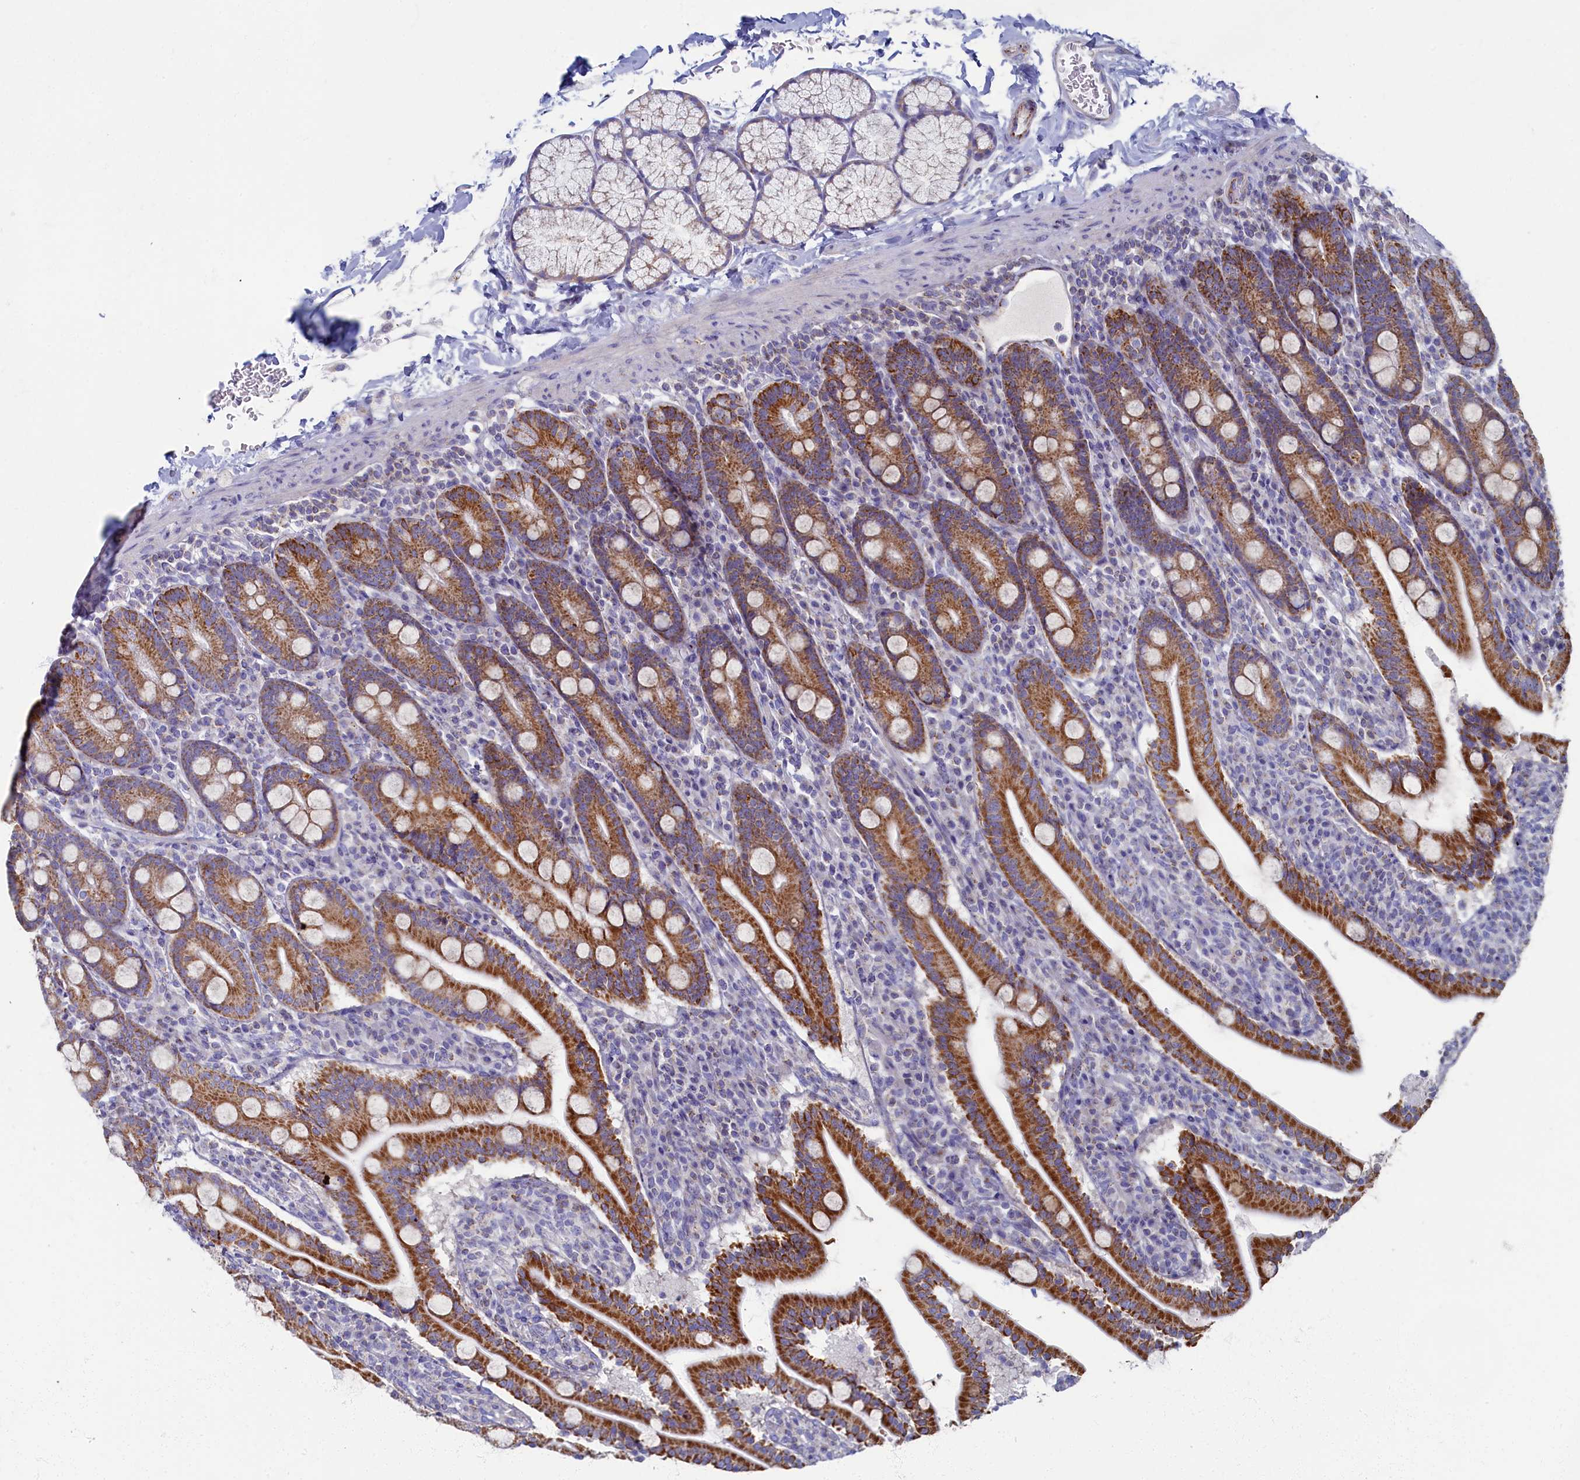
{"staining": {"intensity": "strong", "quantity": ">75%", "location": "cytoplasmic/membranous"}, "tissue": "duodenum", "cell_type": "Glandular cells", "image_type": "normal", "snomed": [{"axis": "morphology", "description": "Normal tissue, NOS"}, {"axis": "topography", "description": "Duodenum"}], "caption": "Strong cytoplasmic/membranous expression is appreciated in about >75% of glandular cells in unremarkable duodenum.", "gene": "OCIAD2", "patient": {"sex": "male", "age": 35}}